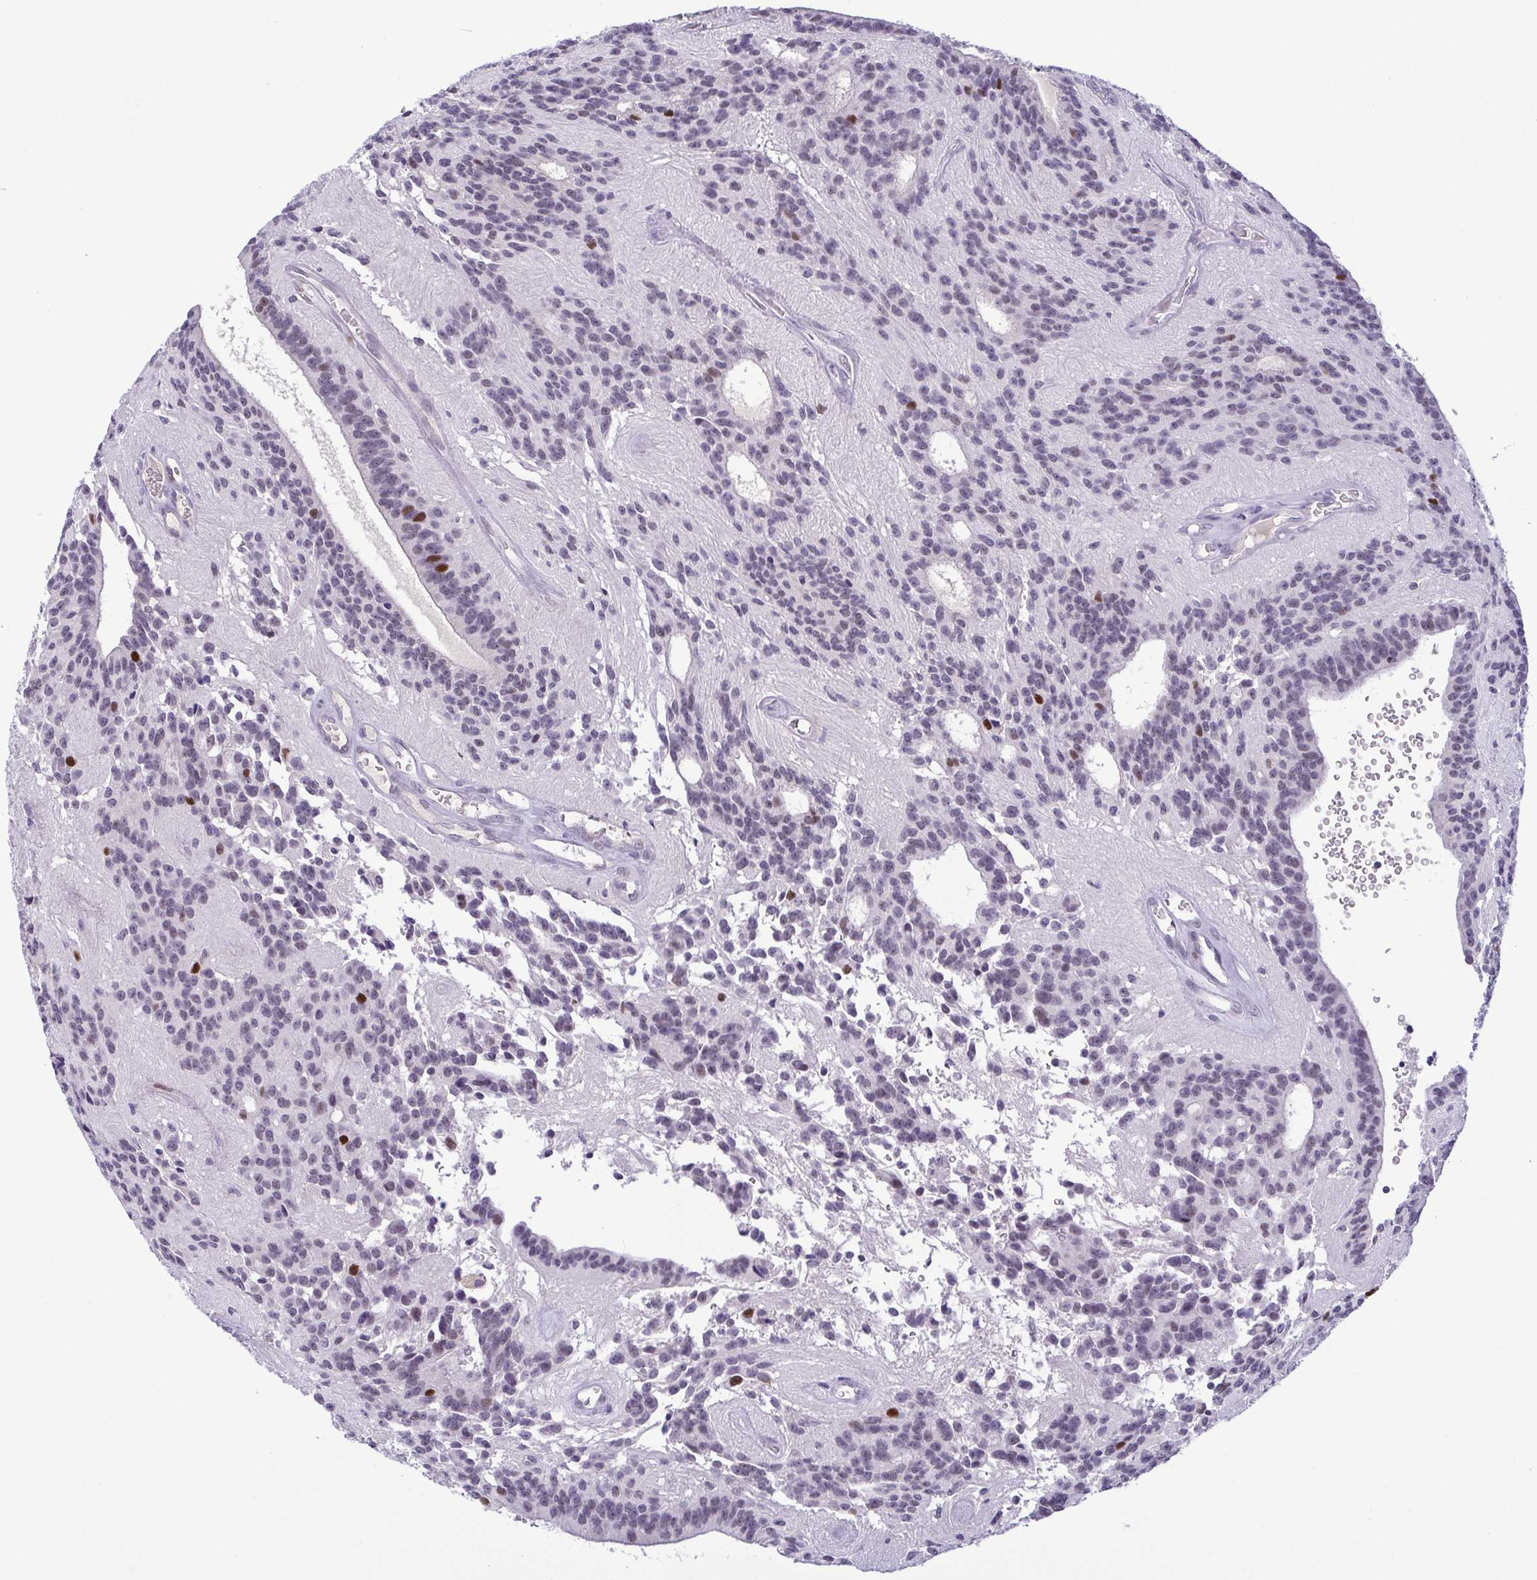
{"staining": {"intensity": "negative", "quantity": "none", "location": "none"}, "tissue": "glioma", "cell_type": "Tumor cells", "image_type": "cancer", "snomed": [{"axis": "morphology", "description": "Glioma, malignant, Low grade"}, {"axis": "topography", "description": "Brain"}], "caption": "This is an immunohistochemistry (IHC) image of human glioma. There is no staining in tumor cells.", "gene": "TIPIN", "patient": {"sex": "male", "age": 31}}